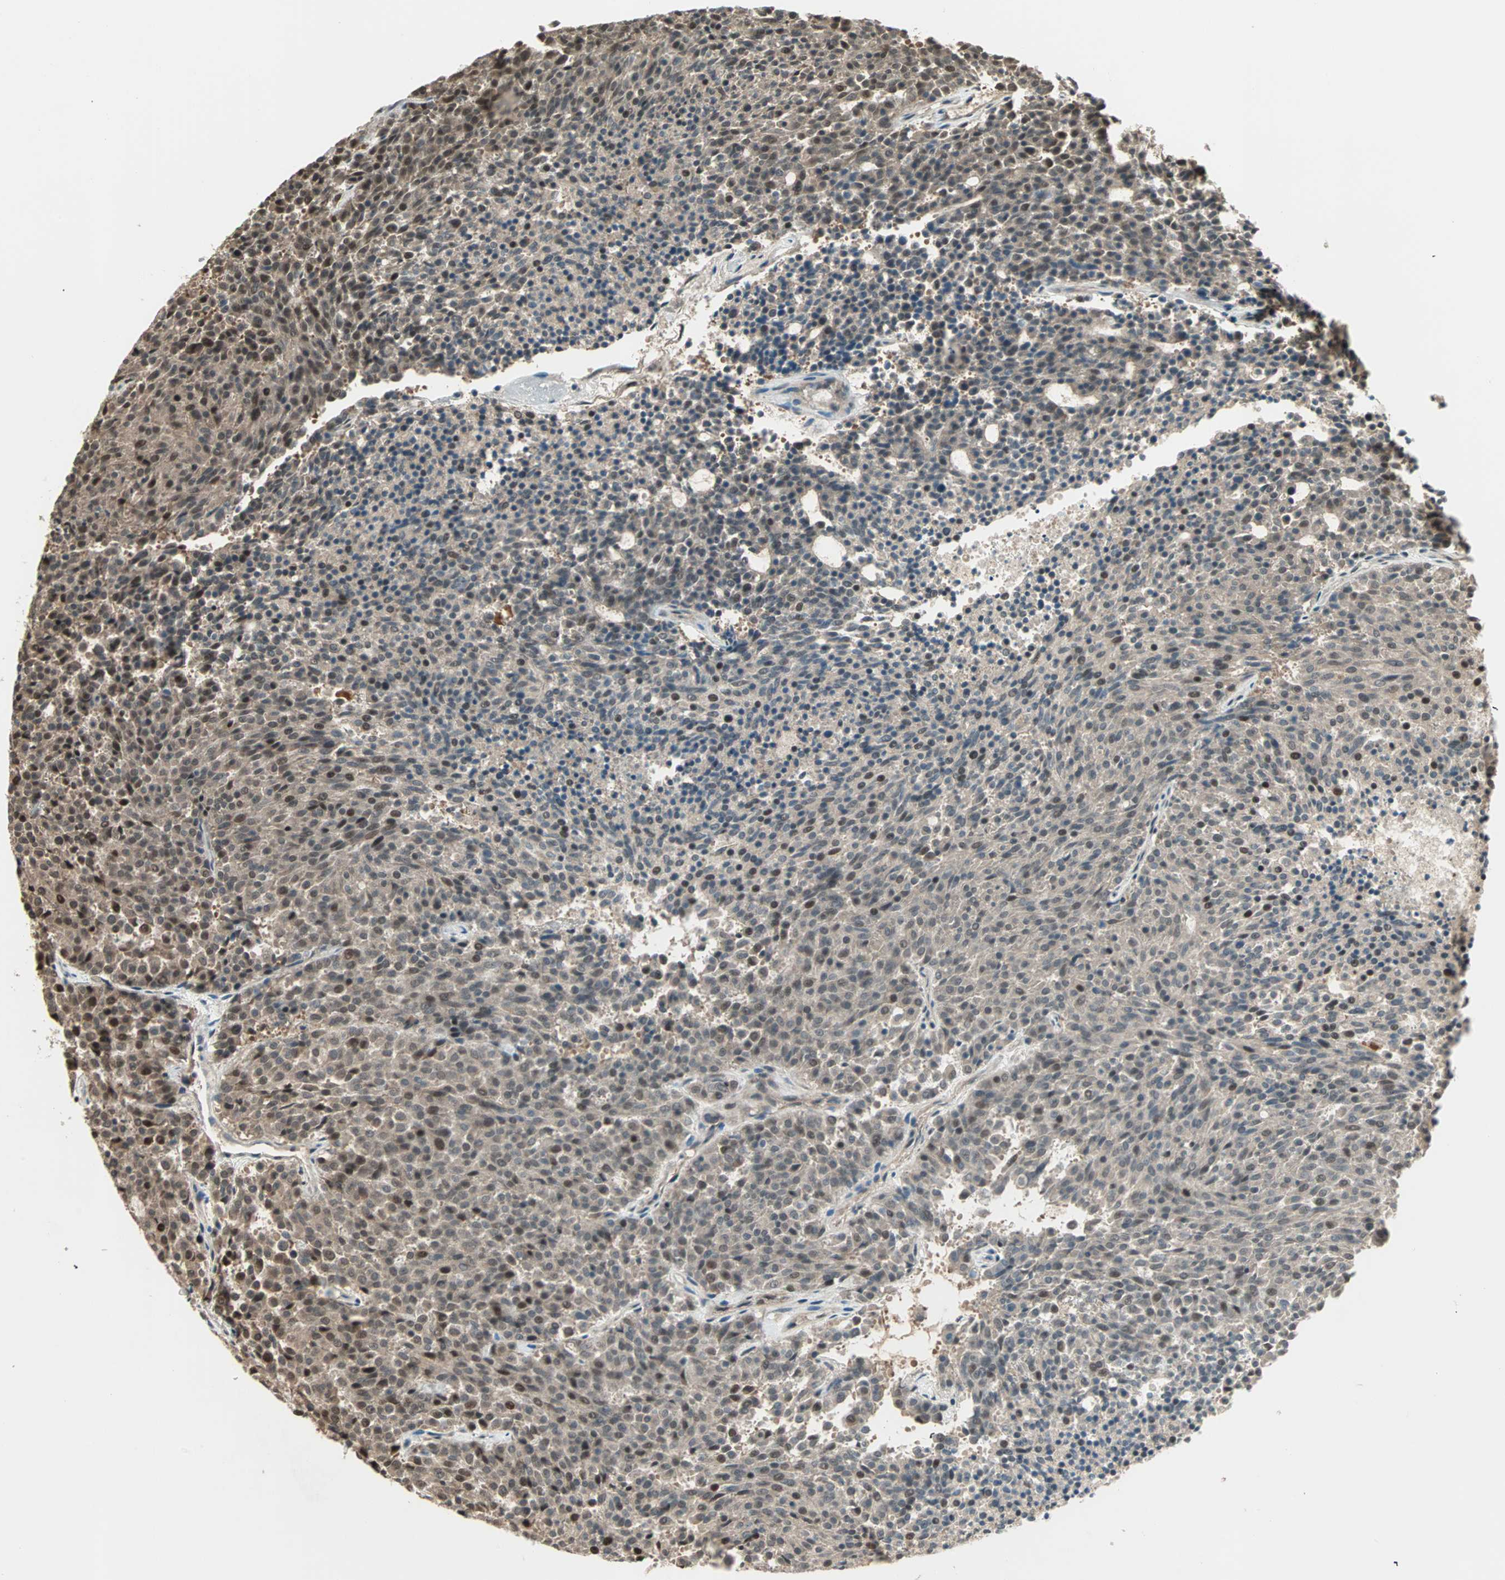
{"staining": {"intensity": "moderate", "quantity": "<25%", "location": "nuclear"}, "tissue": "carcinoid", "cell_type": "Tumor cells", "image_type": "cancer", "snomed": [{"axis": "morphology", "description": "Carcinoid, malignant, NOS"}, {"axis": "topography", "description": "Pancreas"}], "caption": "Carcinoid tissue displays moderate nuclear staining in approximately <25% of tumor cells, visualized by immunohistochemistry. (Stains: DAB in brown, nuclei in blue, Microscopy: brightfield microscopy at high magnification).", "gene": "ZNF701", "patient": {"sex": "female", "age": 54}}